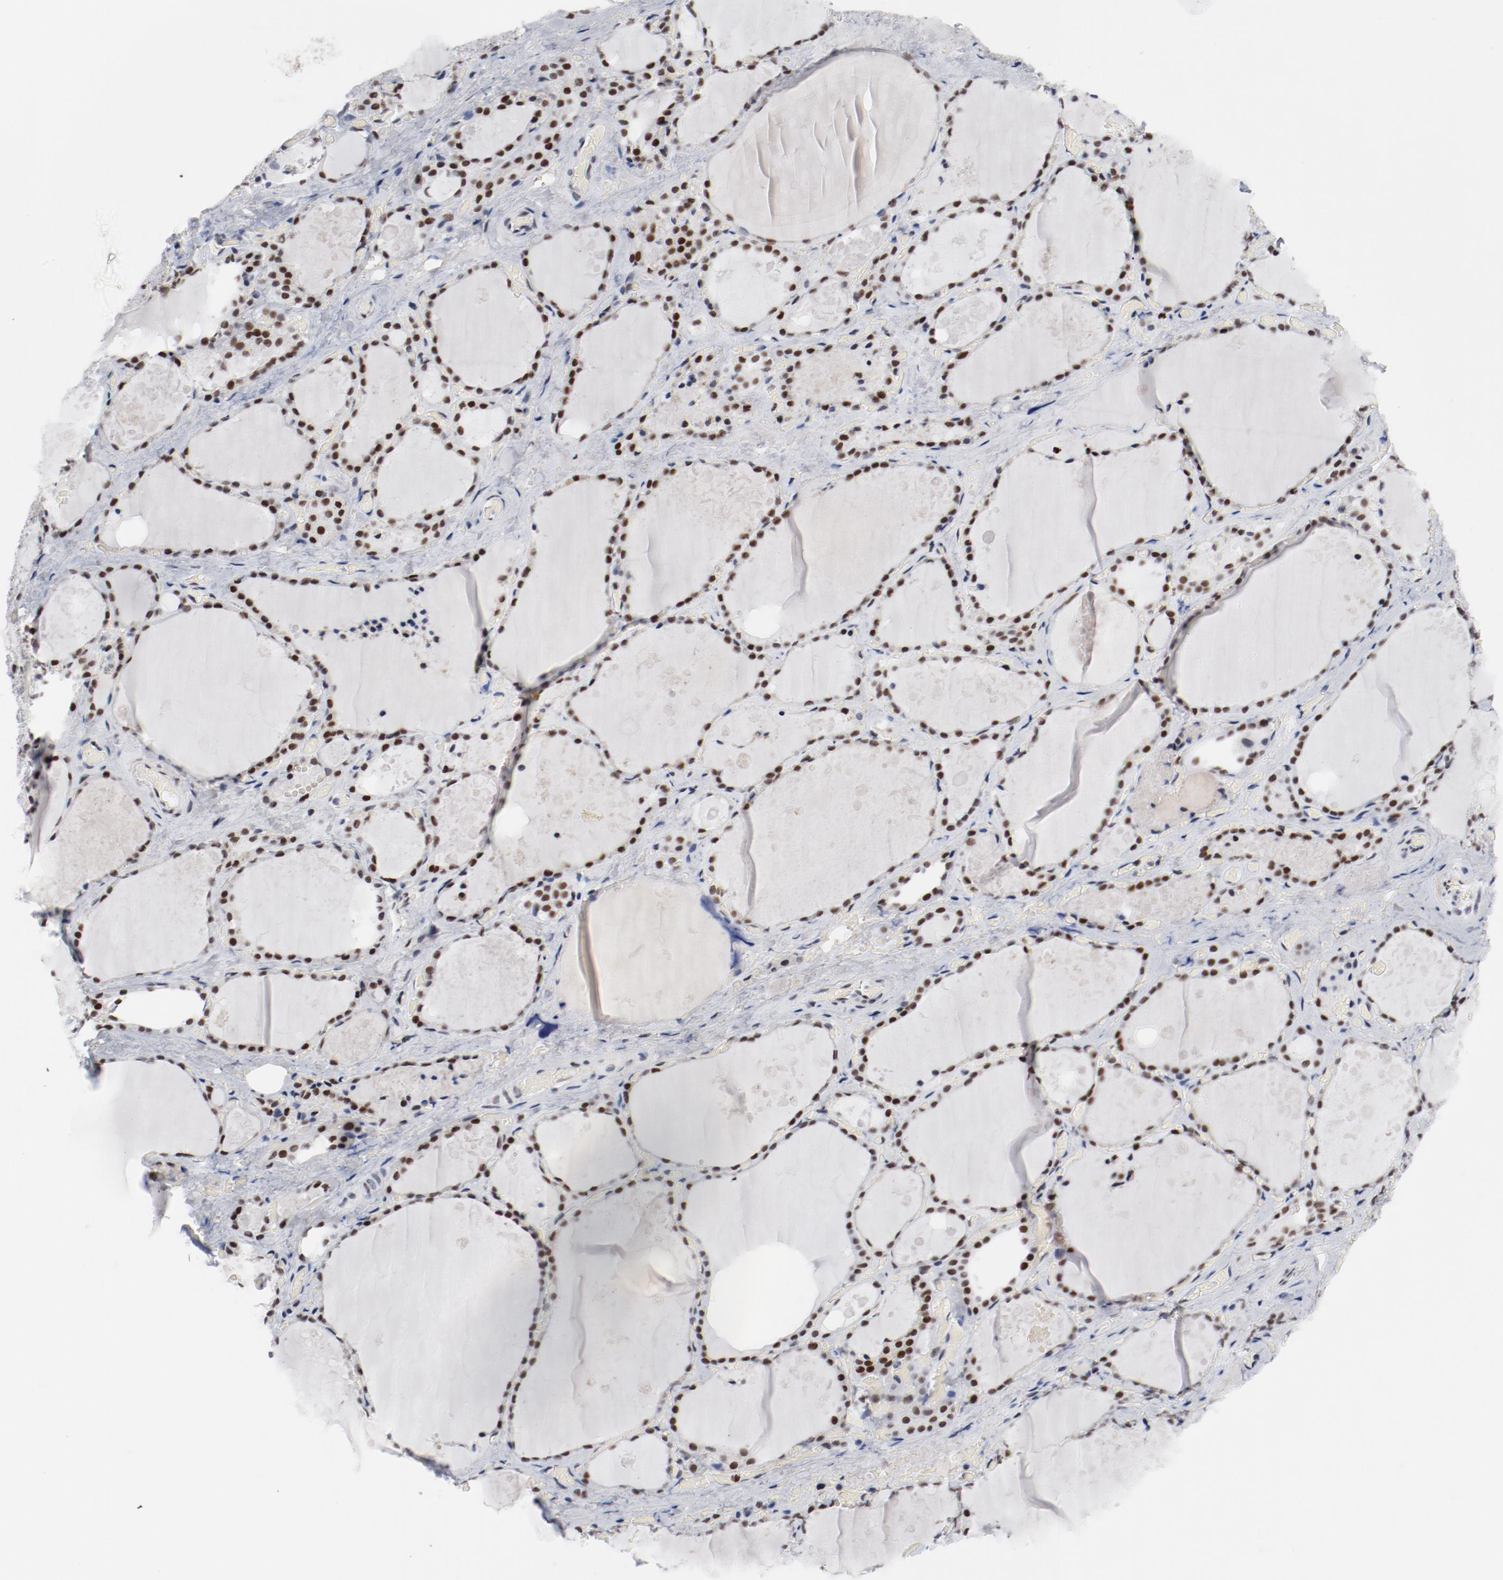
{"staining": {"intensity": "strong", "quantity": ">75%", "location": "nuclear"}, "tissue": "thyroid gland", "cell_type": "Glandular cells", "image_type": "normal", "snomed": [{"axis": "morphology", "description": "Normal tissue, NOS"}, {"axis": "topography", "description": "Thyroid gland"}], "caption": "A high-resolution image shows immunohistochemistry staining of benign thyroid gland, which exhibits strong nuclear positivity in about >75% of glandular cells.", "gene": "POLD1", "patient": {"sex": "male", "age": 61}}